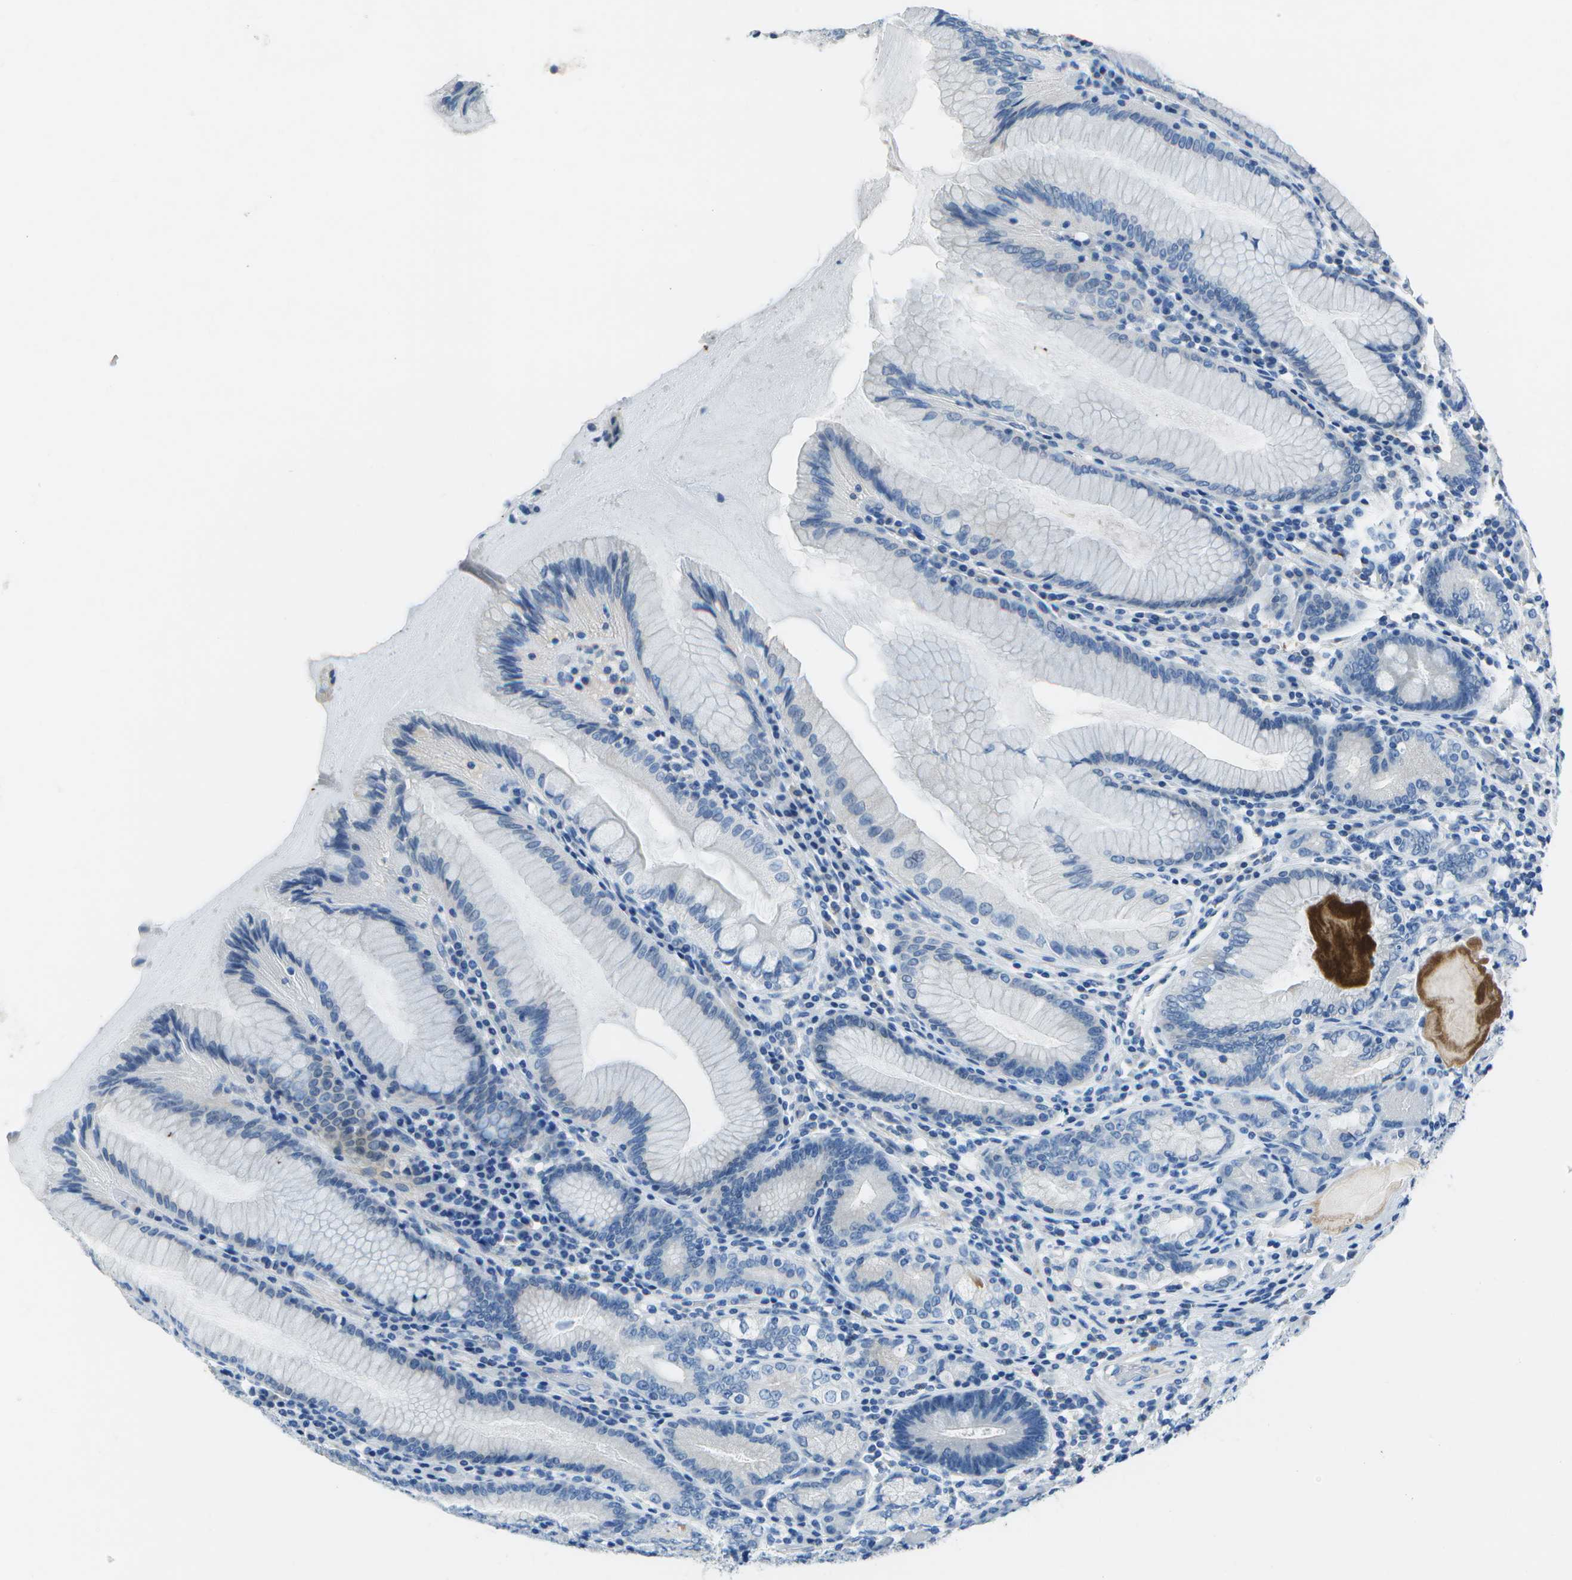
{"staining": {"intensity": "negative", "quantity": "none", "location": "none"}, "tissue": "stomach", "cell_type": "Glandular cells", "image_type": "normal", "snomed": [{"axis": "morphology", "description": "Normal tissue, NOS"}, {"axis": "topography", "description": "Stomach, lower"}], "caption": "Photomicrograph shows no significant protein staining in glandular cells of normal stomach.", "gene": "DCT", "patient": {"sex": "female", "age": 76}}